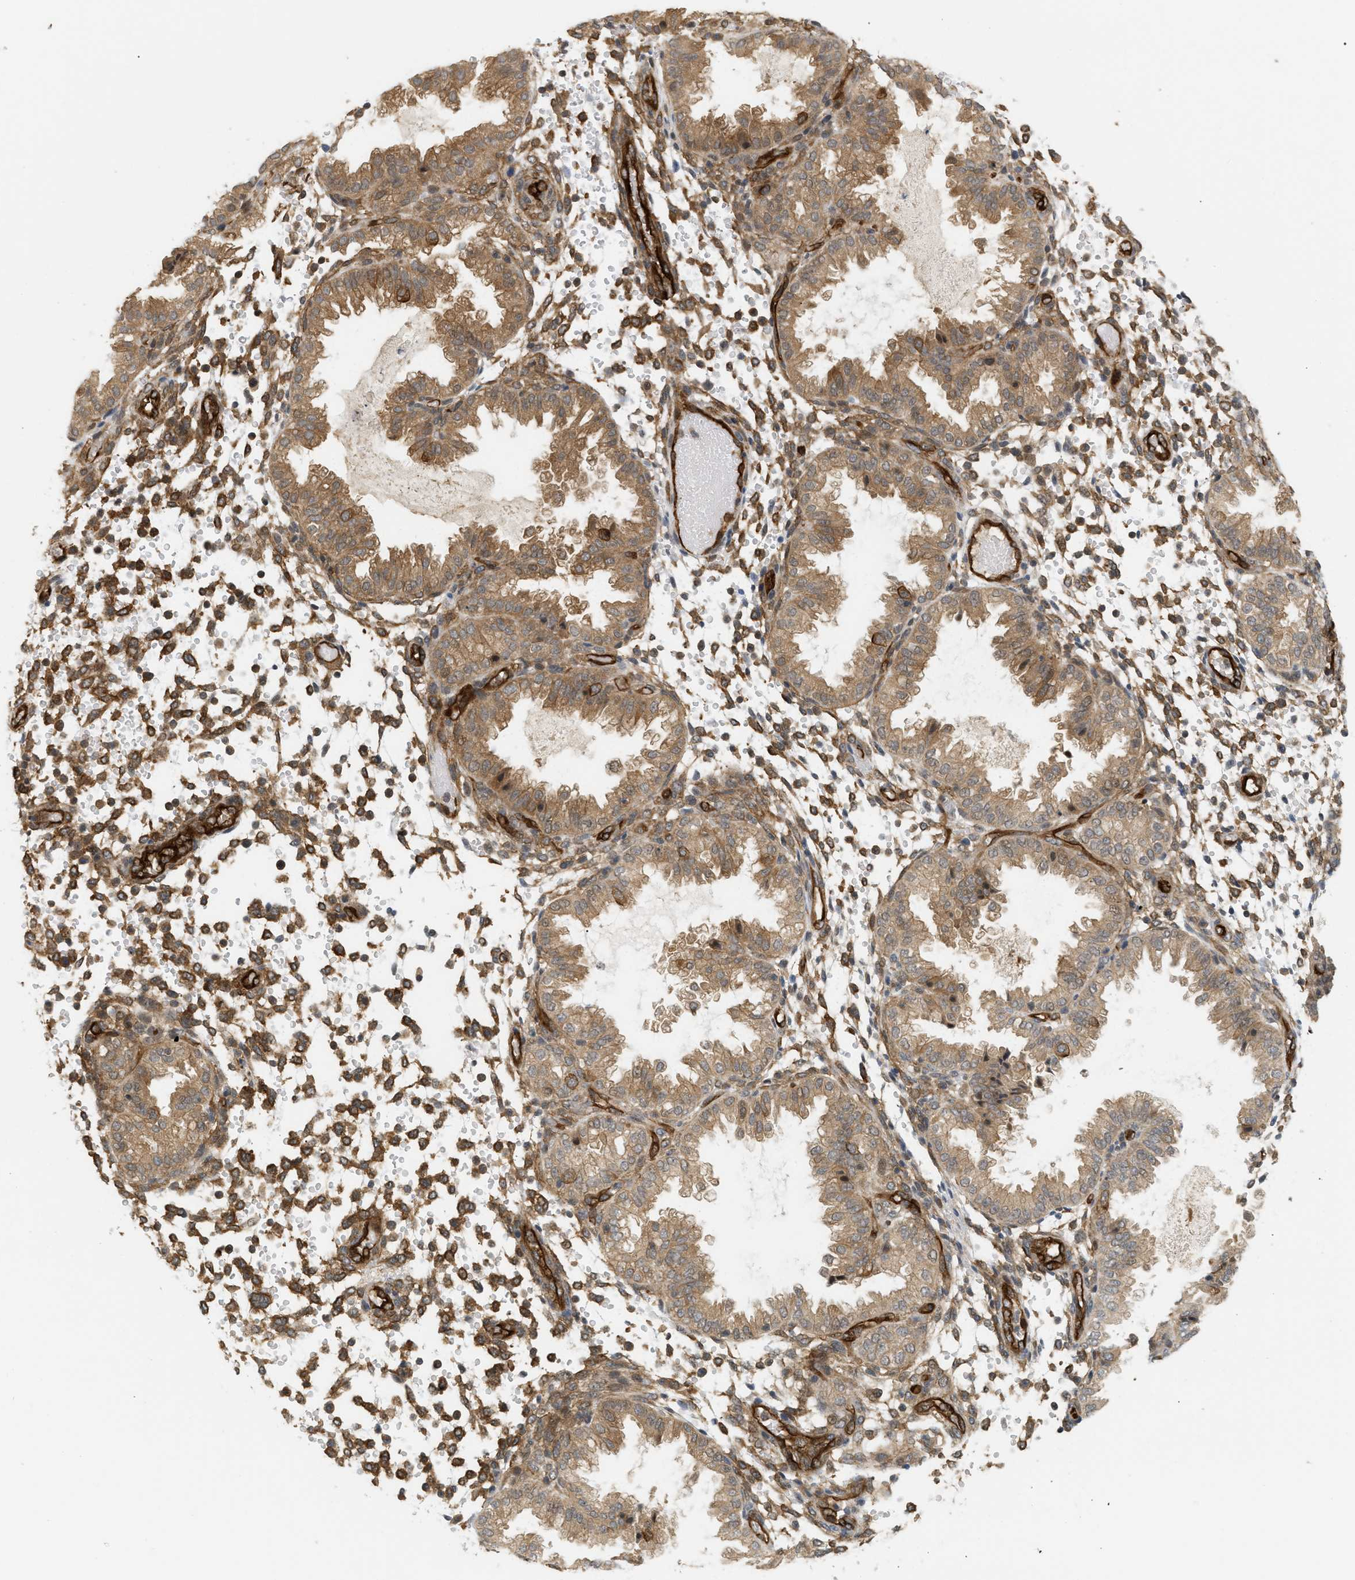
{"staining": {"intensity": "moderate", "quantity": "25%-75%", "location": "cytoplasmic/membranous"}, "tissue": "endometrium", "cell_type": "Cells in endometrial stroma", "image_type": "normal", "snomed": [{"axis": "morphology", "description": "Normal tissue, NOS"}, {"axis": "topography", "description": "Endometrium"}], "caption": "Endometrium stained for a protein (brown) reveals moderate cytoplasmic/membranous positive expression in about 25%-75% of cells in endometrial stroma.", "gene": "PALMD", "patient": {"sex": "female", "age": 33}}